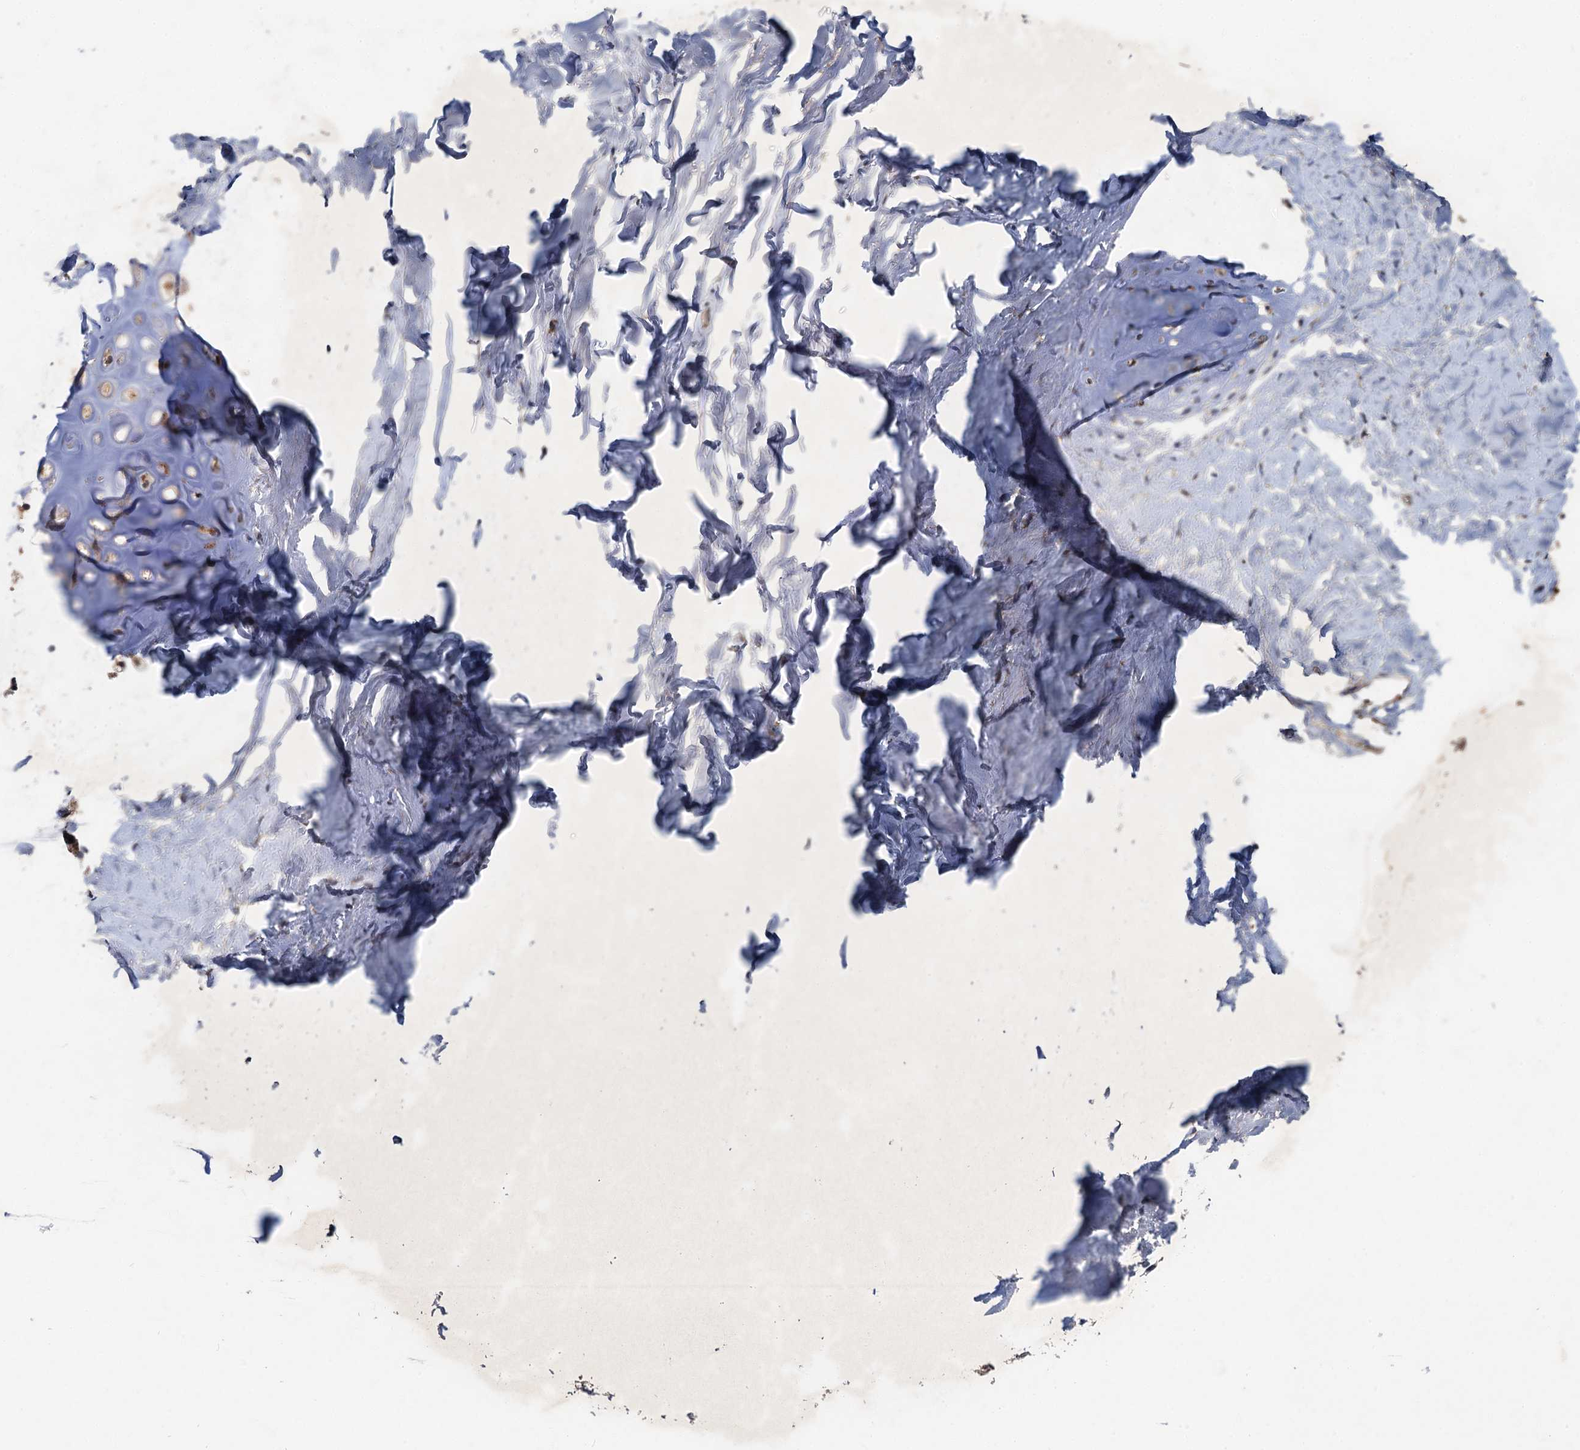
{"staining": {"intensity": "moderate", "quantity": ">75%", "location": "cytoplasmic/membranous"}, "tissue": "adipose tissue", "cell_type": "Adipocytes", "image_type": "normal", "snomed": [{"axis": "morphology", "description": "Normal tissue, NOS"}, {"axis": "topography", "description": "Lymph node"}, {"axis": "topography", "description": "Bronchus"}], "caption": "Immunohistochemistry (IHC) staining of normal adipose tissue, which reveals medium levels of moderate cytoplasmic/membranous positivity in about >75% of adipocytes indicating moderate cytoplasmic/membranous protein staining. The staining was performed using DAB (brown) for protein detection and nuclei were counterstained in hematoxylin (blue).", "gene": "NLRP10", "patient": {"sex": "male", "age": 63}}